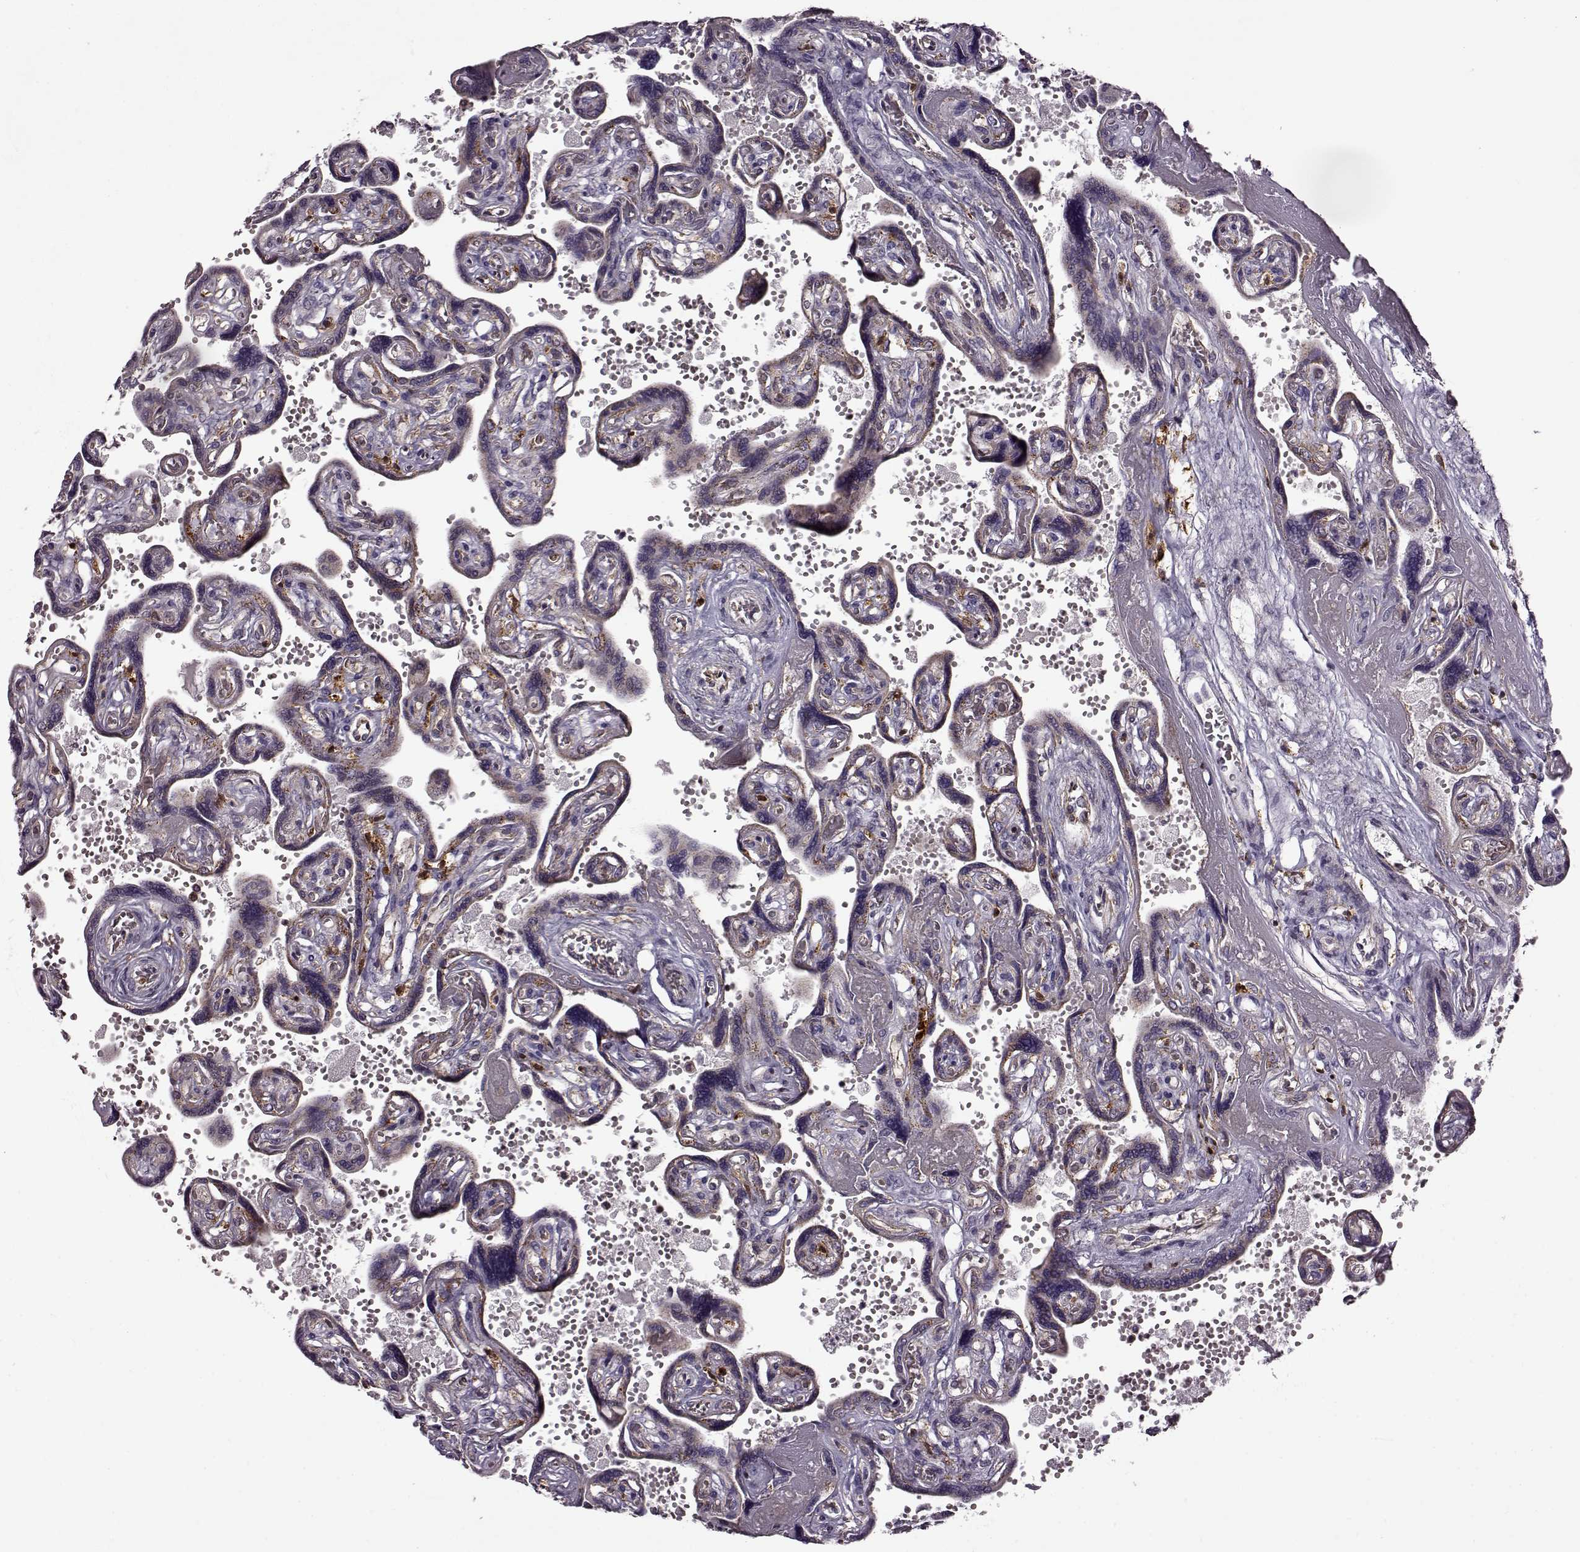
{"staining": {"intensity": "negative", "quantity": "none", "location": "none"}, "tissue": "placenta", "cell_type": "Decidual cells", "image_type": "normal", "snomed": [{"axis": "morphology", "description": "Normal tissue, NOS"}, {"axis": "topography", "description": "Placenta"}], "caption": "The histopathology image exhibits no staining of decidual cells in unremarkable placenta.", "gene": "MTSS1", "patient": {"sex": "female", "age": 32}}